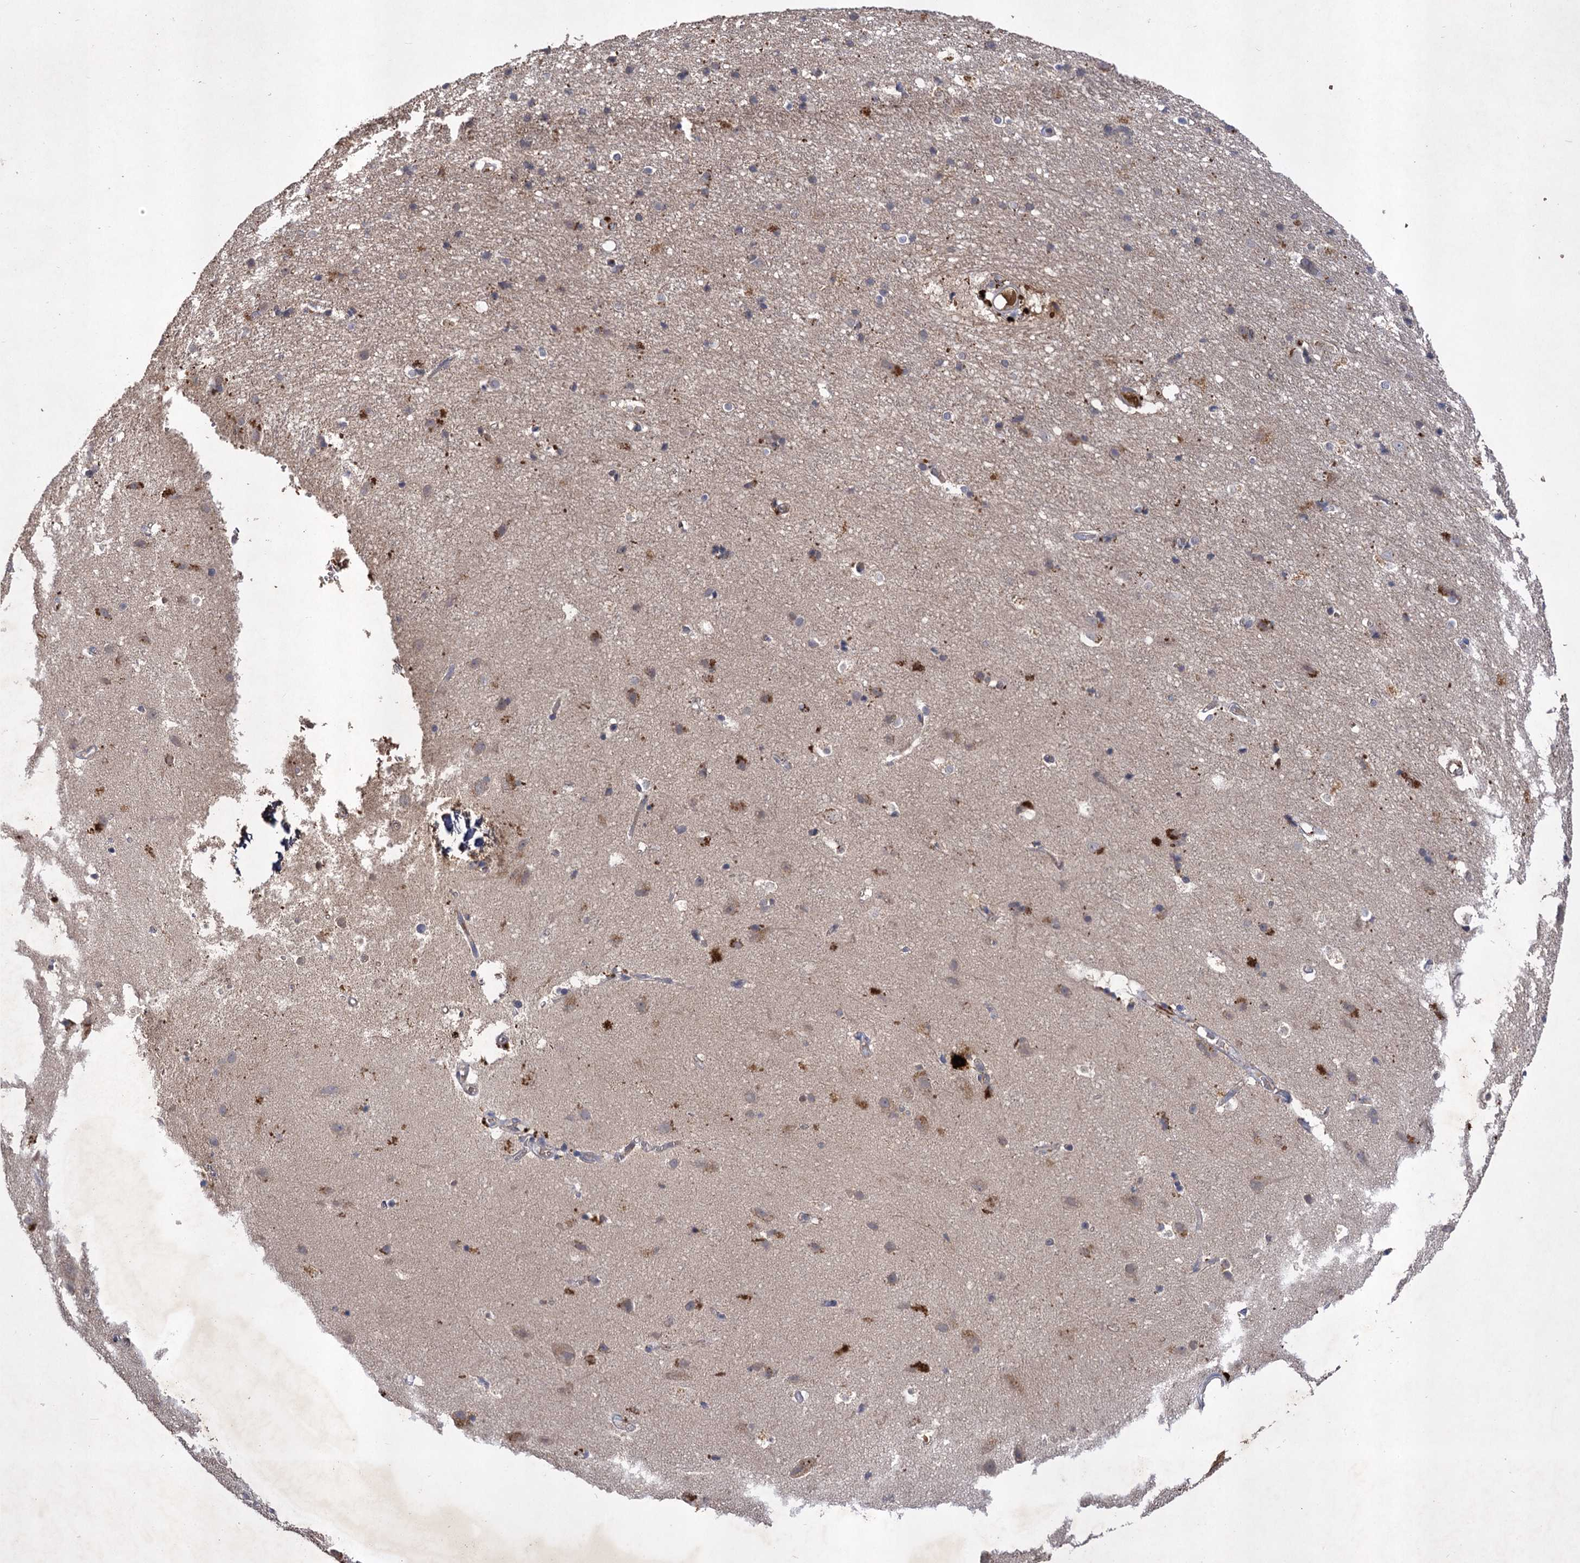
{"staining": {"intensity": "weak", "quantity": "25%-75%", "location": "cytoplasmic/membranous"}, "tissue": "cerebral cortex", "cell_type": "Endothelial cells", "image_type": "normal", "snomed": [{"axis": "morphology", "description": "Normal tissue, NOS"}, {"axis": "topography", "description": "Cerebral cortex"}], "caption": "IHC micrograph of normal cerebral cortex: human cerebral cortex stained using IHC shows low levels of weak protein expression localized specifically in the cytoplasmic/membranous of endothelial cells, appearing as a cytoplasmic/membranous brown color.", "gene": "USP50", "patient": {"sex": "male", "age": 54}}